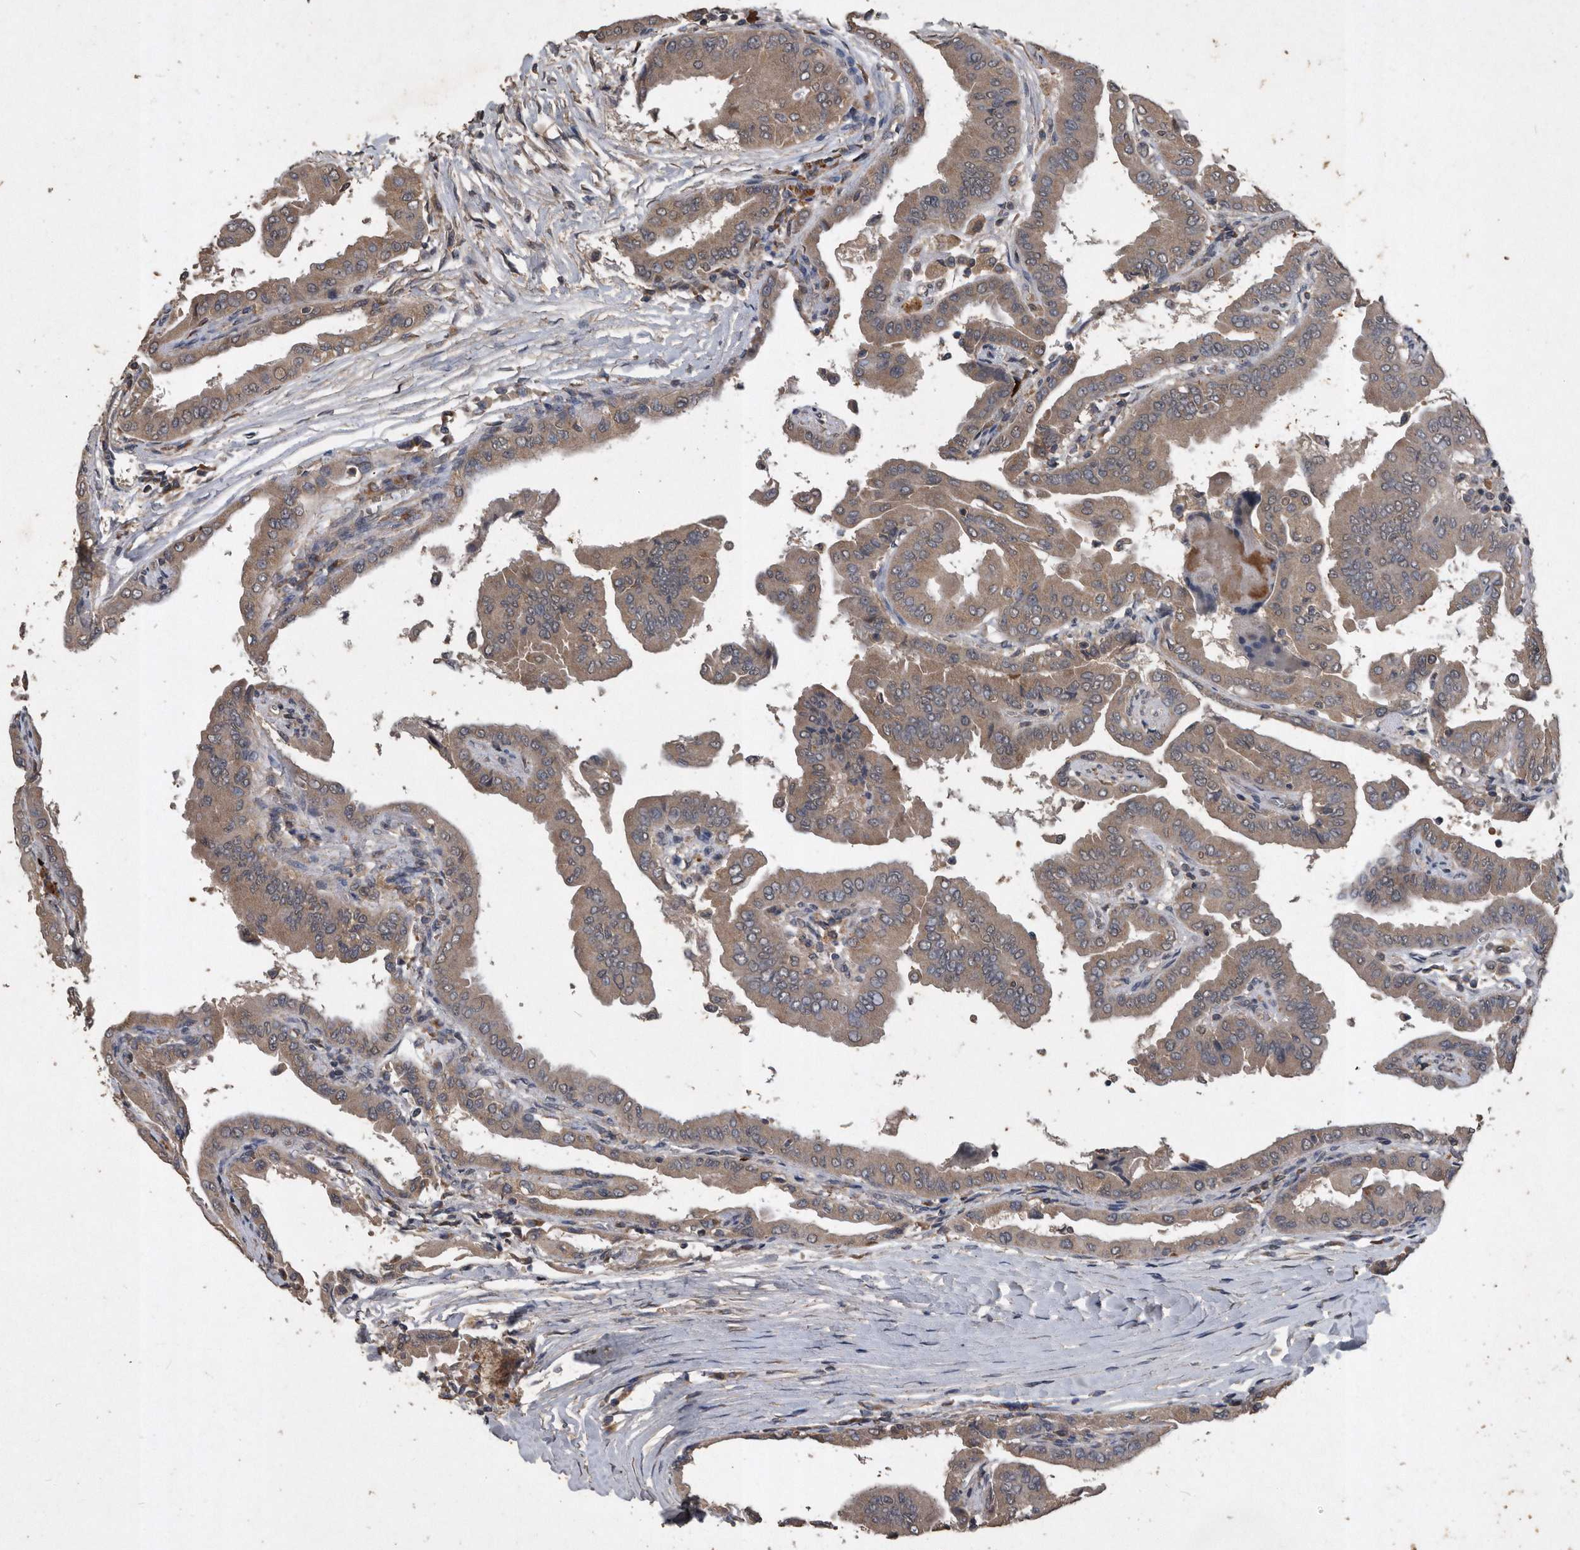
{"staining": {"intensity": "moderate", "quantity": ">75%", "location": "cytoplasmic/membranous"}, "tissue": "thyroid cancer", "cell_type": "Tumor cells", "image_type": "cancer", "snomed": [{"axis": "morphology", "description": "Papillary adenocarcinoma, NOS"}, {"axis": "topography", "description": "Thyroid gland"}], "caption": "IHC staining of thyroid cancer, which displays medium levels of moderate cytoplasmic/membranous expression in approximately >75% of tumor cells indicating moderate cytoplasmic/membranous protein positivity. The staining was performed using DAB (3,3'-diaminobenzidine) (brown) for protein detection and nuclei were counterstained in hematoxylin (blue).", "gene": "NRBP1", "patient": {"sex": "male", "age": 33}}